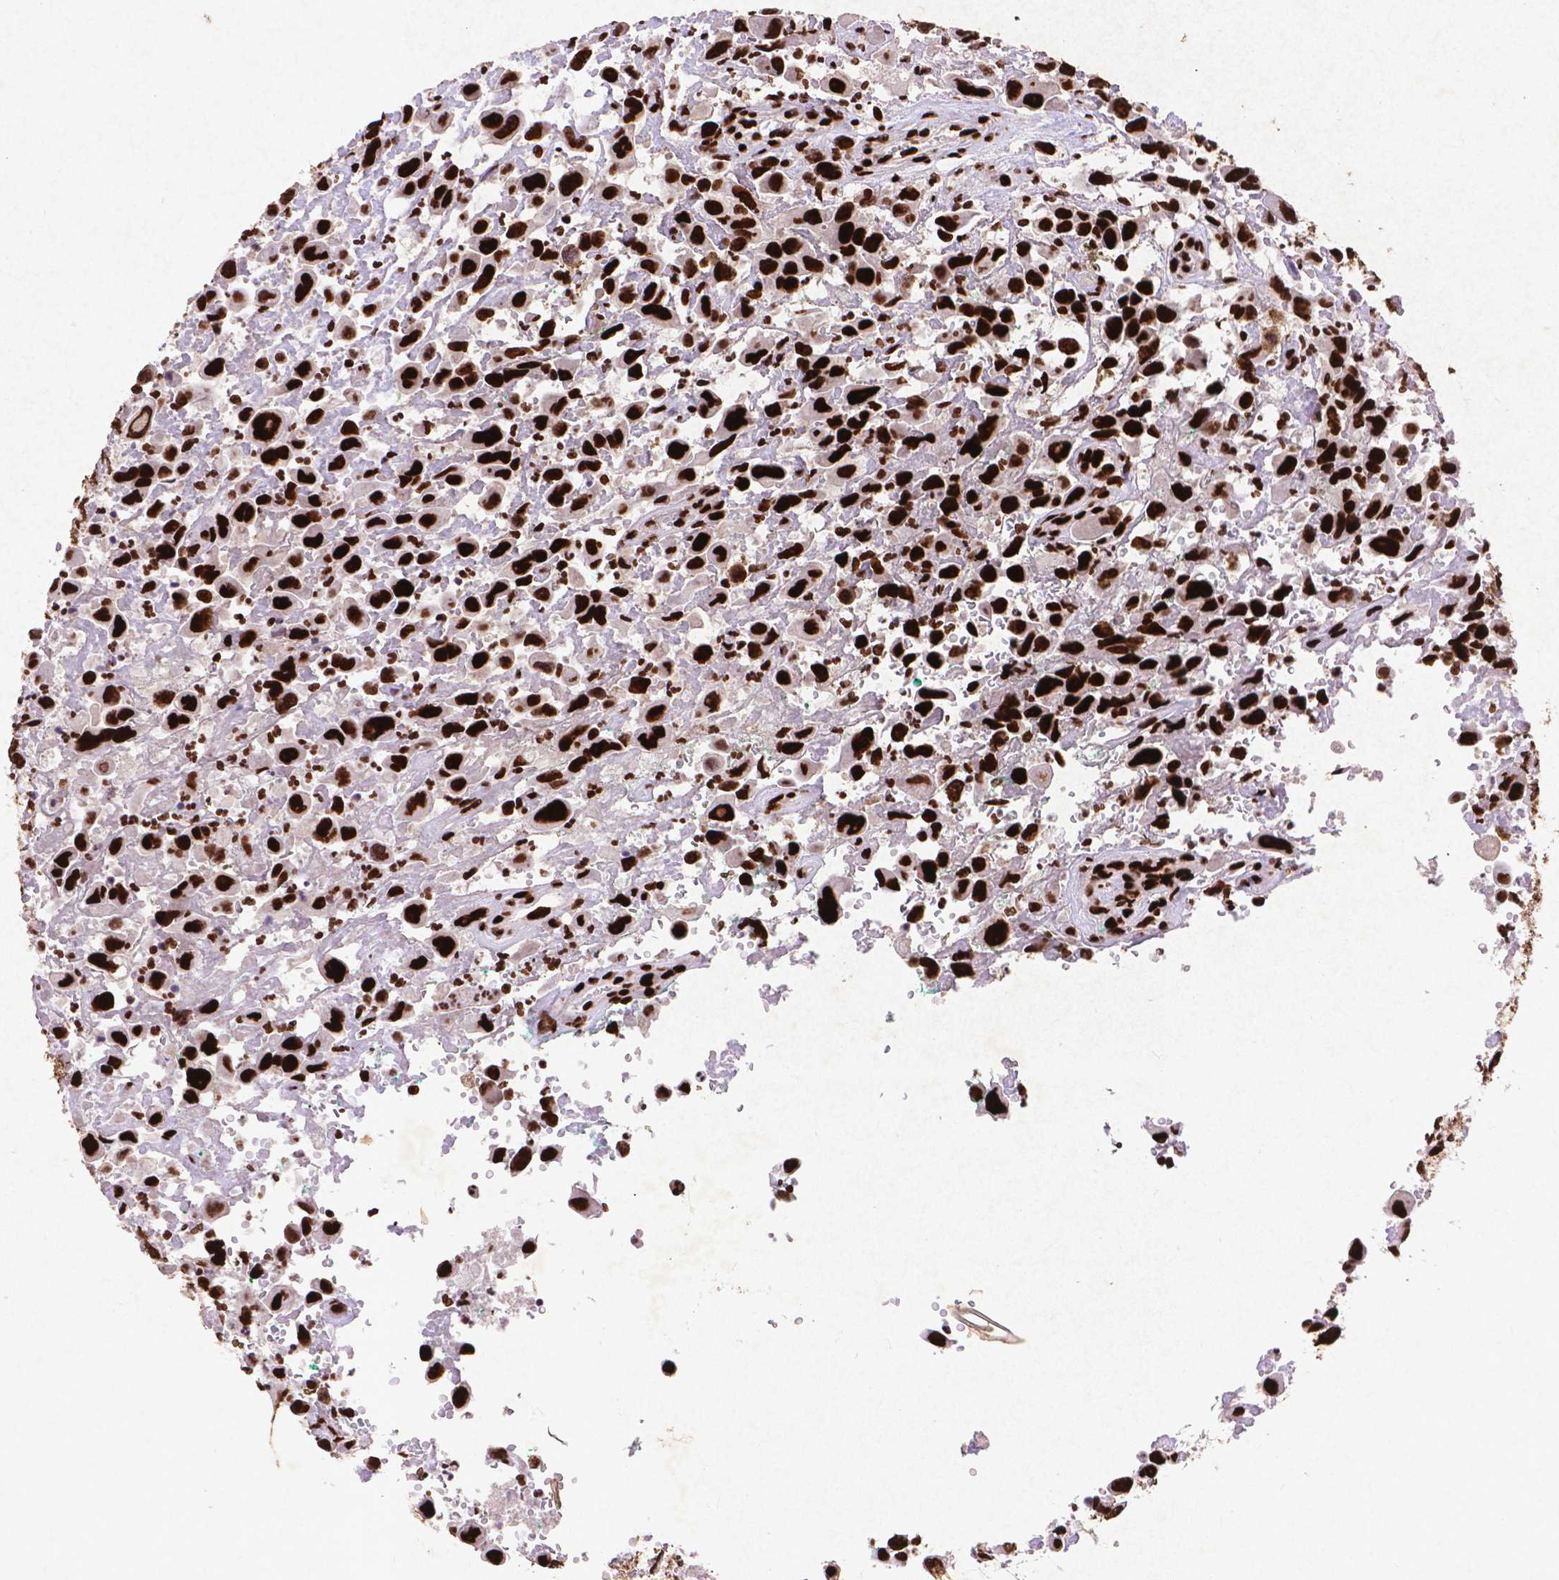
{"staining": {"intensity": "strong", "quantity": ">75%", "location": "nuclear"}, "tissue": "urothelial cancer", "cell_type": "Tumor cells", "image_type": "cancer", "snomed": [{"axis": "morphology", "description": "Urothelial carcinoma, High grade"}, {"axis": "topography", "description": "Urinary bladder"}], "caption": "Immunohistochemistry micrograph of neoplastic tissue: human urothelial carcinoma (high-grade) stained using IHC exhibits high levels of strong protein expression localized specifically in the nuclear of tumor cells, appearing as a nuclear brown color.", "gene": "CITED2", "patient": {"sex": "male", "age": 53}}